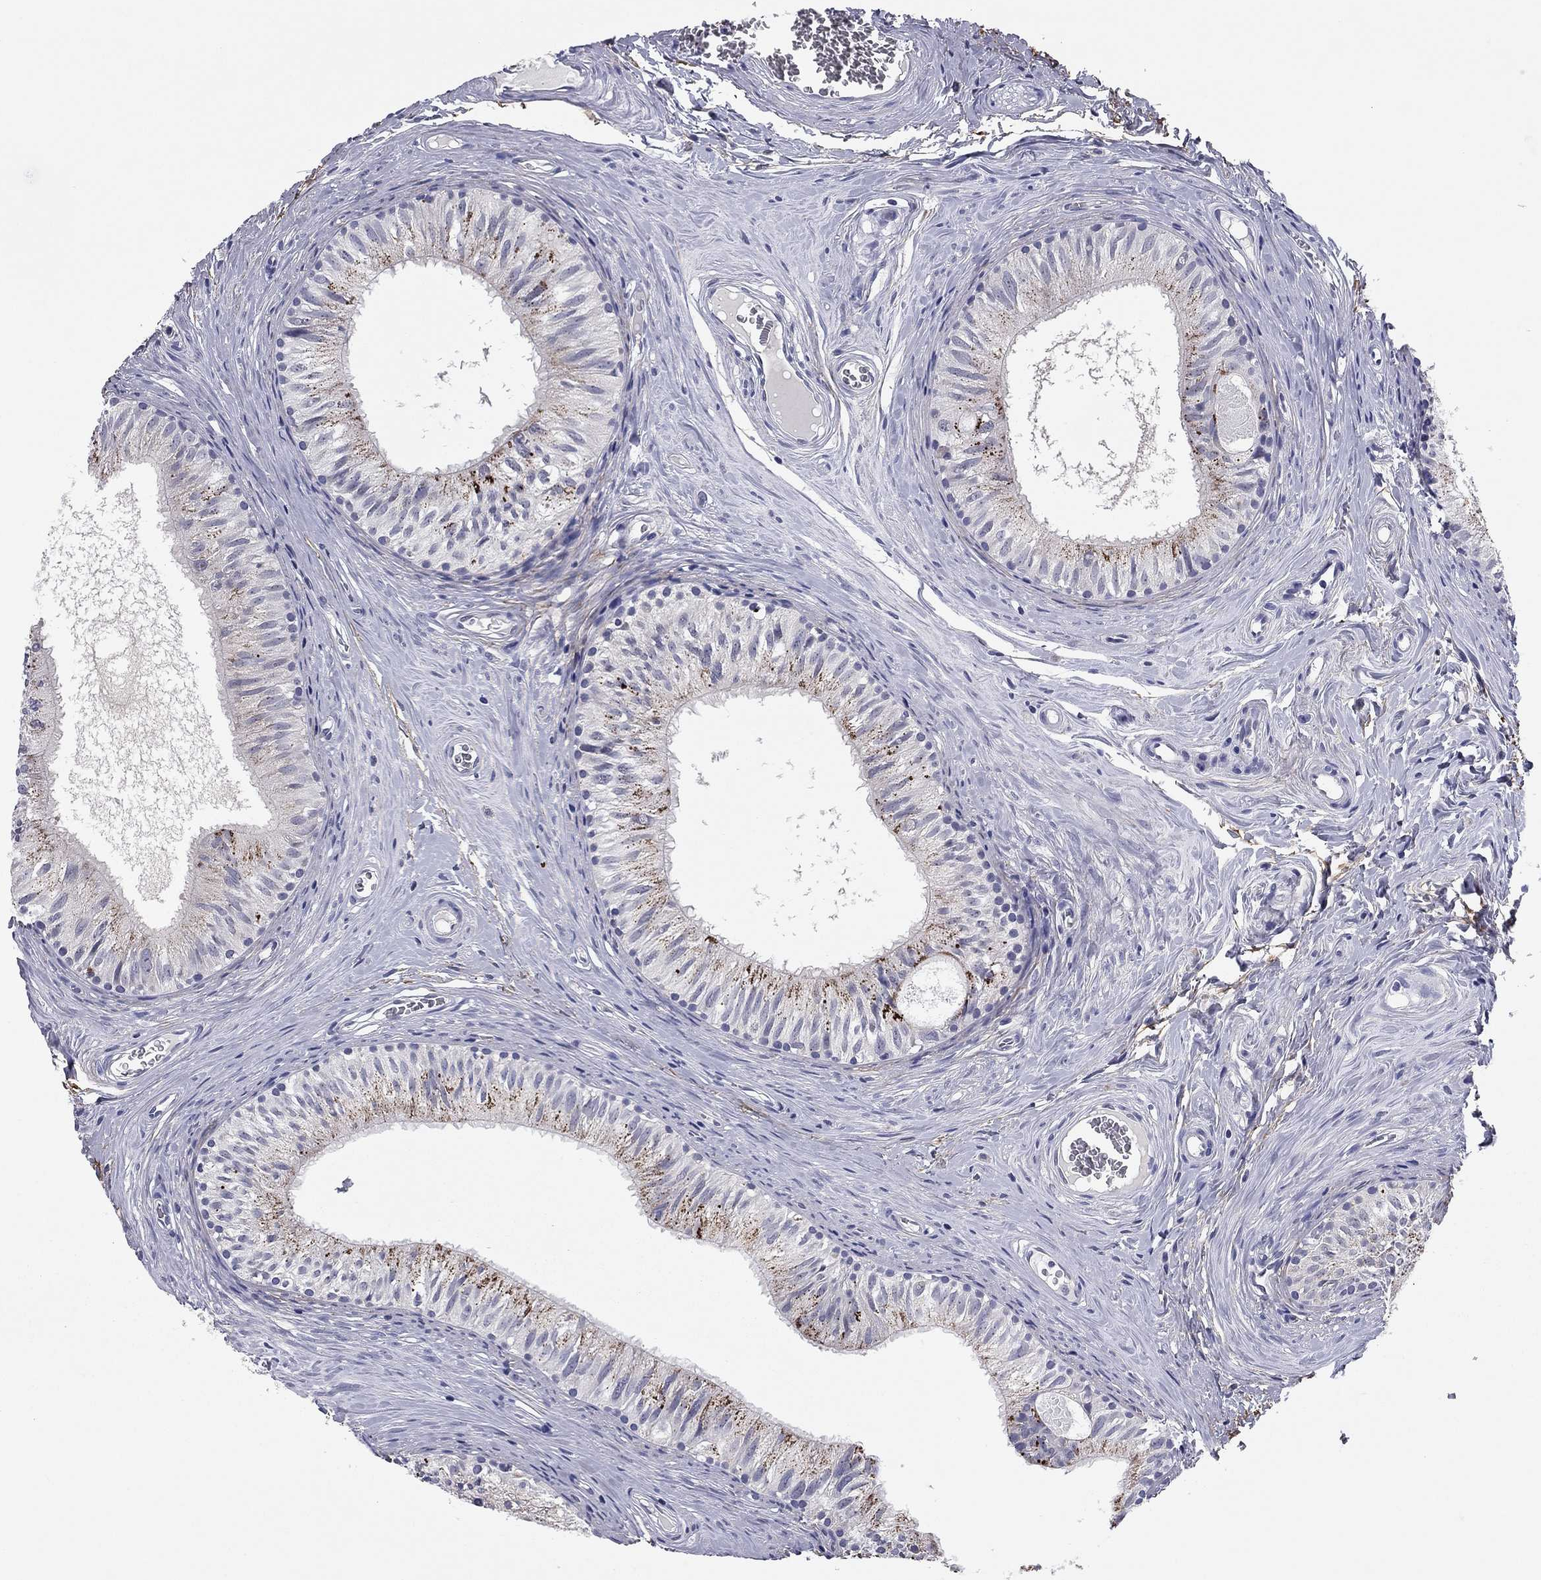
{"staining": {"intensity": "negative", "quantity": "none", "location": "none"}, "tissue": "epididymis", "cell_type": "Glandular cells", "image_type": "normal", "snomed": [{"axis": "morphology", "description": "Normal tissue, NOS"}, {"axis": "topography", "description": "Epididymis"}], "caption": "The histopathology image shows no significant expression in glandular cells of epididymis. (Brightfield microscopy of DAB IHC at high magnification).", "gene": "REXO5", "patient": {"sex": "male", "age": 52}}